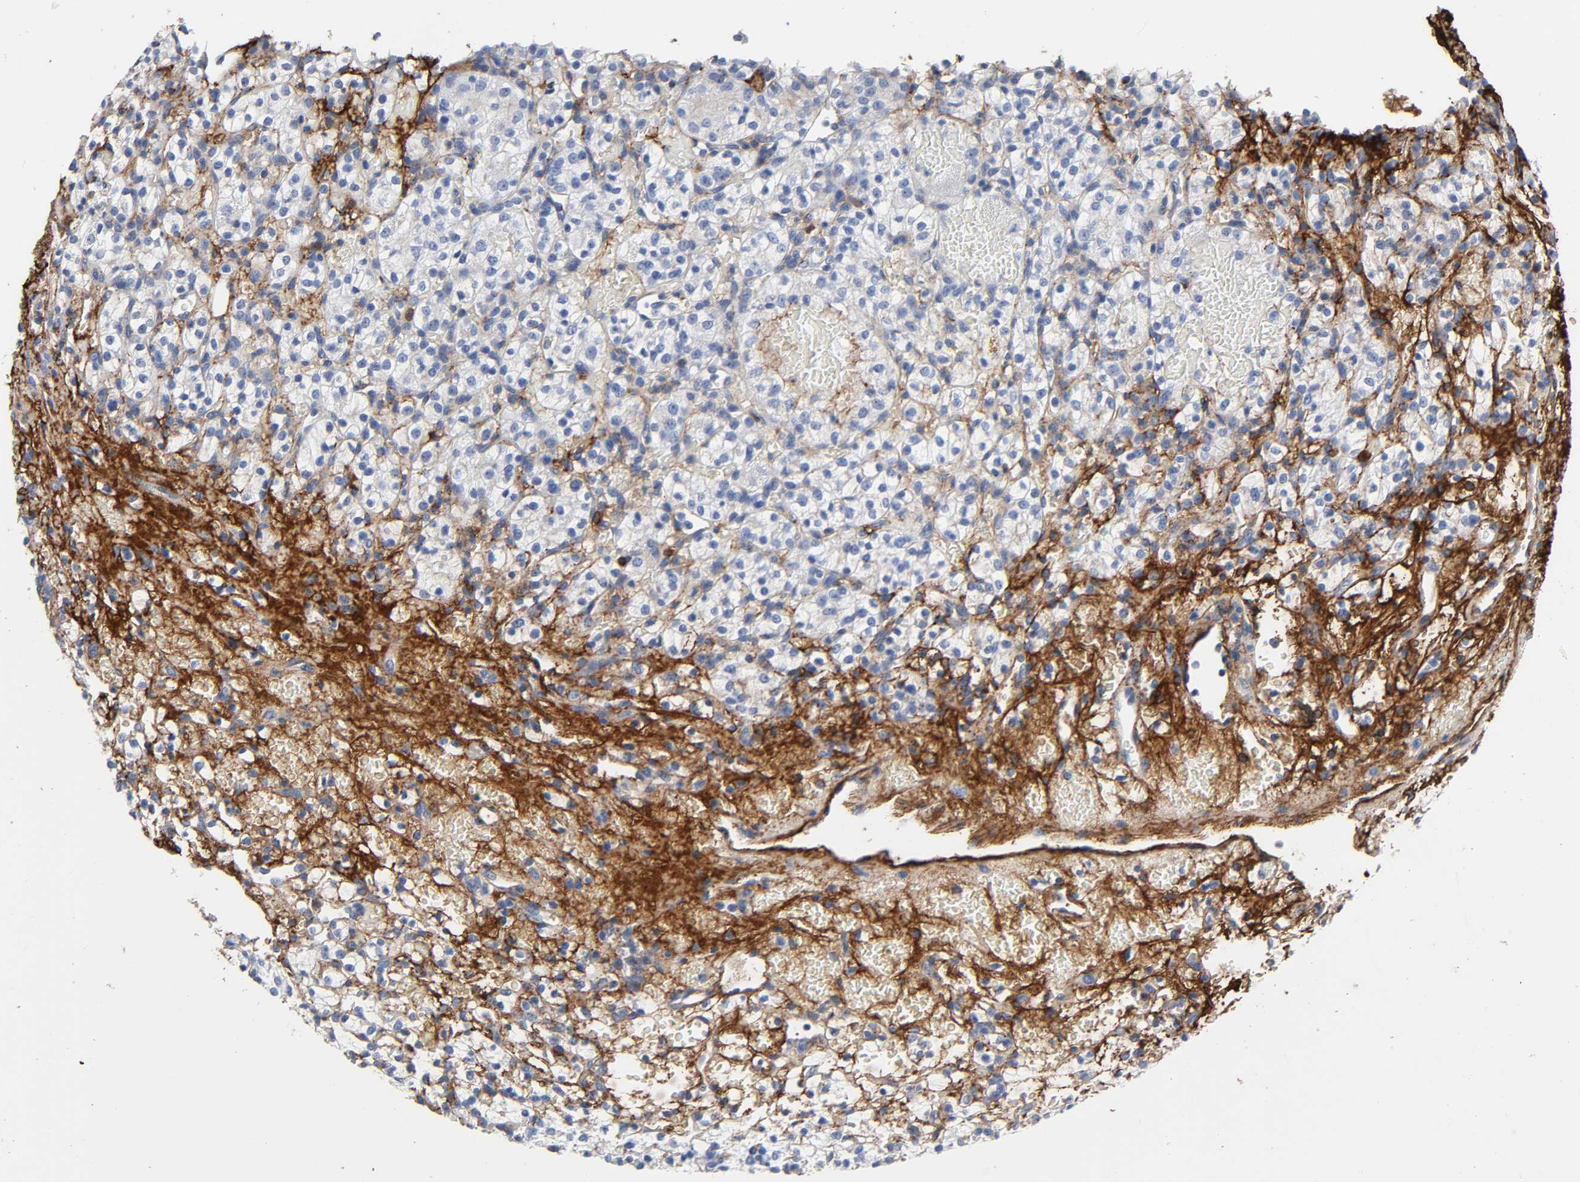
{"staining": {"intensity": "negative", "quantity": "none", "location": "none"}, "tissue": "renal cancer", "cell_type": "Tumor cells", "image_type": "cancer", "snomed": [{"axis": "morphology", "description": "Adenocarcinoma, NOS"}, {"axis": "topography", "description": "Kidney"}], "caption": "The histopathology image reveals no staining of tumor cells in renal cancer.", "gene": "FBLN1", "patient": {"sex": "female", "age": 60}}